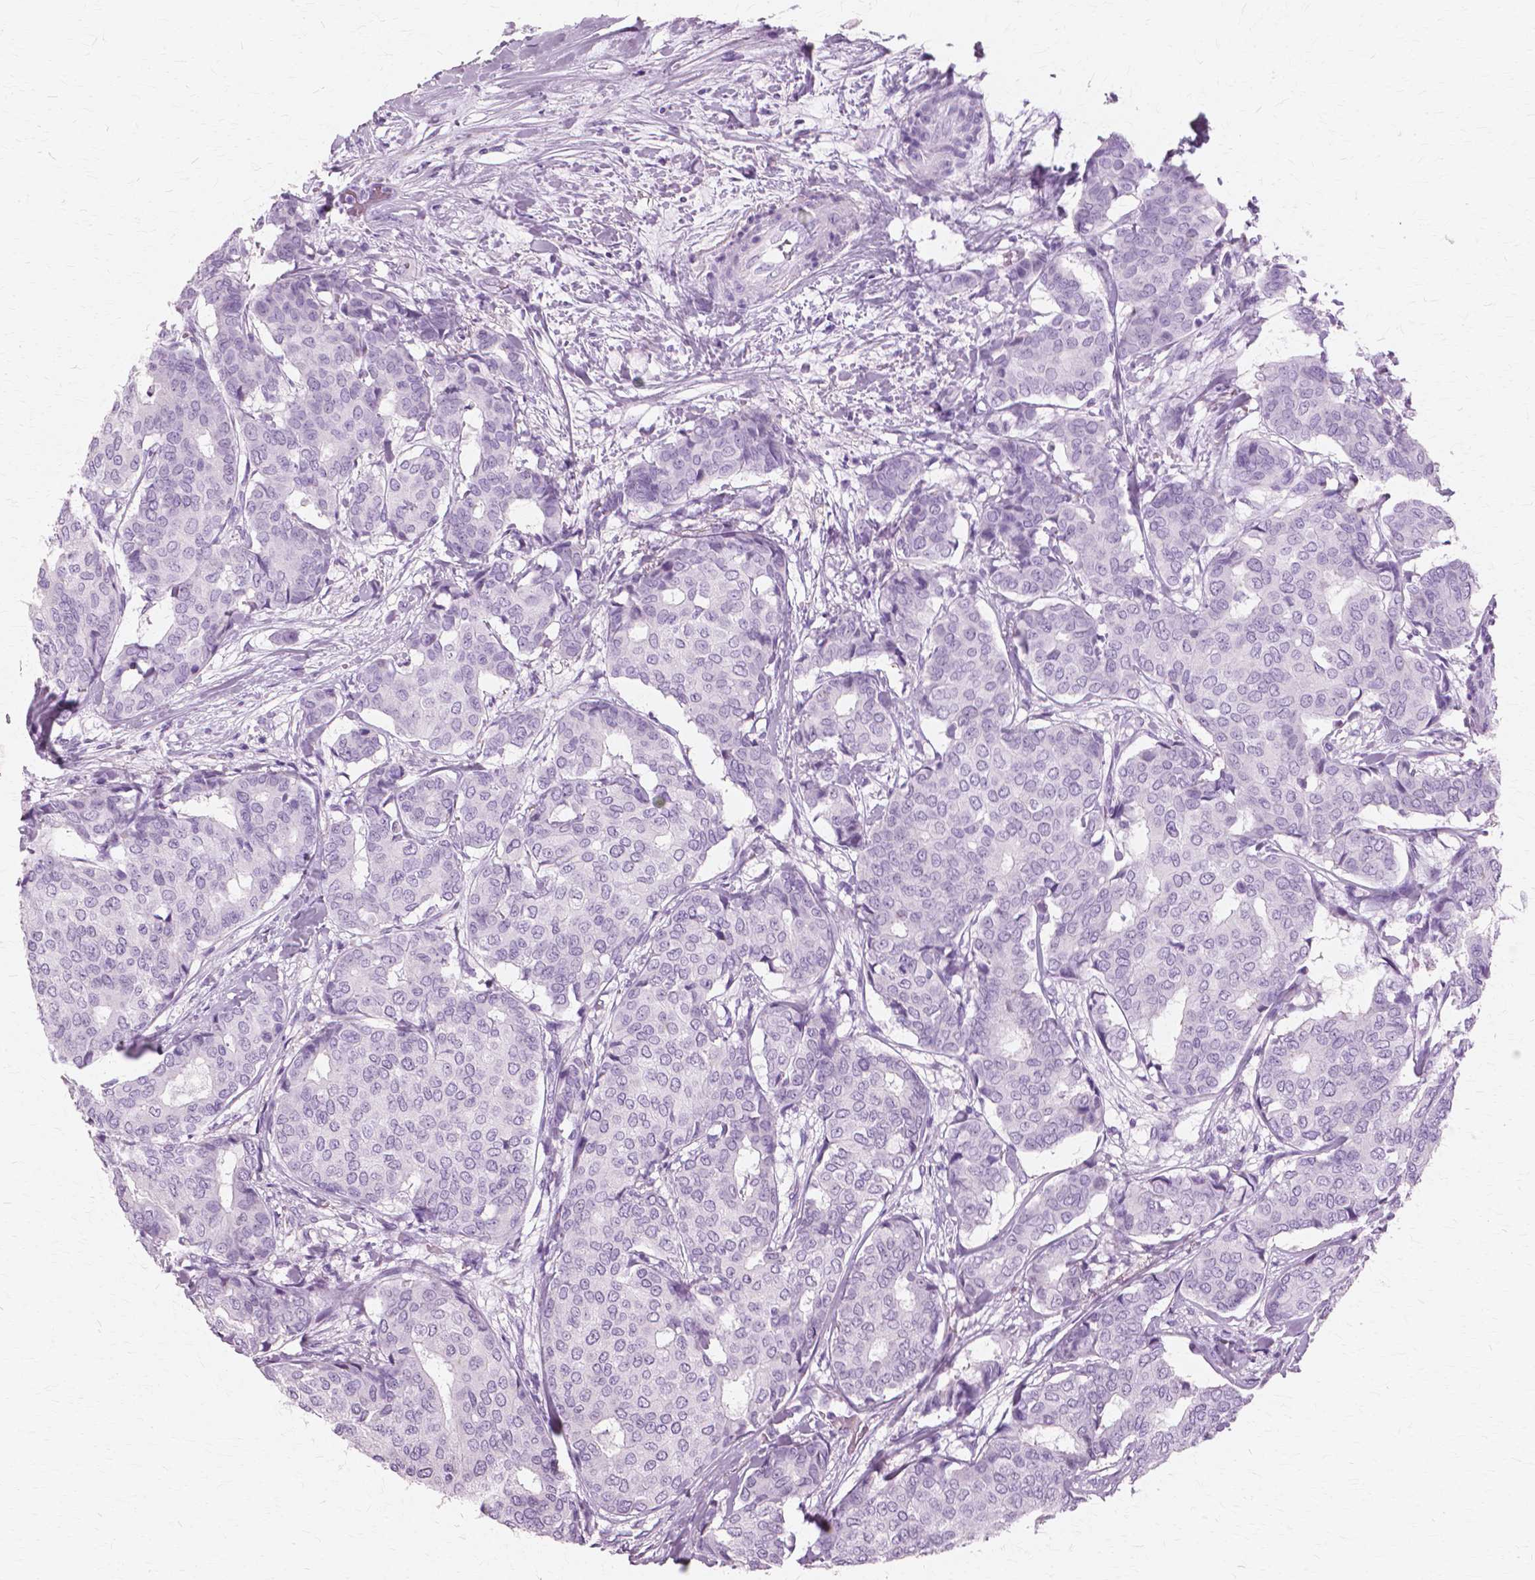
{"staining": {"intensity": "negative", "quantity": "none", "location": "none"}, "tissue": "breast cancer", "cell_type": "Tumor cells", "image_type": "cancer", "snomed": [{"axis": "morphology", "description": "Duct carcinoma"}, {"axis": "topography", "description": "Breast"}], "caption": "Immunohistochemistry (IHC) of intraductal carcinoma (breast) demonstrates no positivity in tumor cells. (DAB (3,3'-diaminobenzidine) immunohistochemistry (IHC), high magnification).", "gene": "SFTPD", "patient": {"sex": "female", "age": 75}}